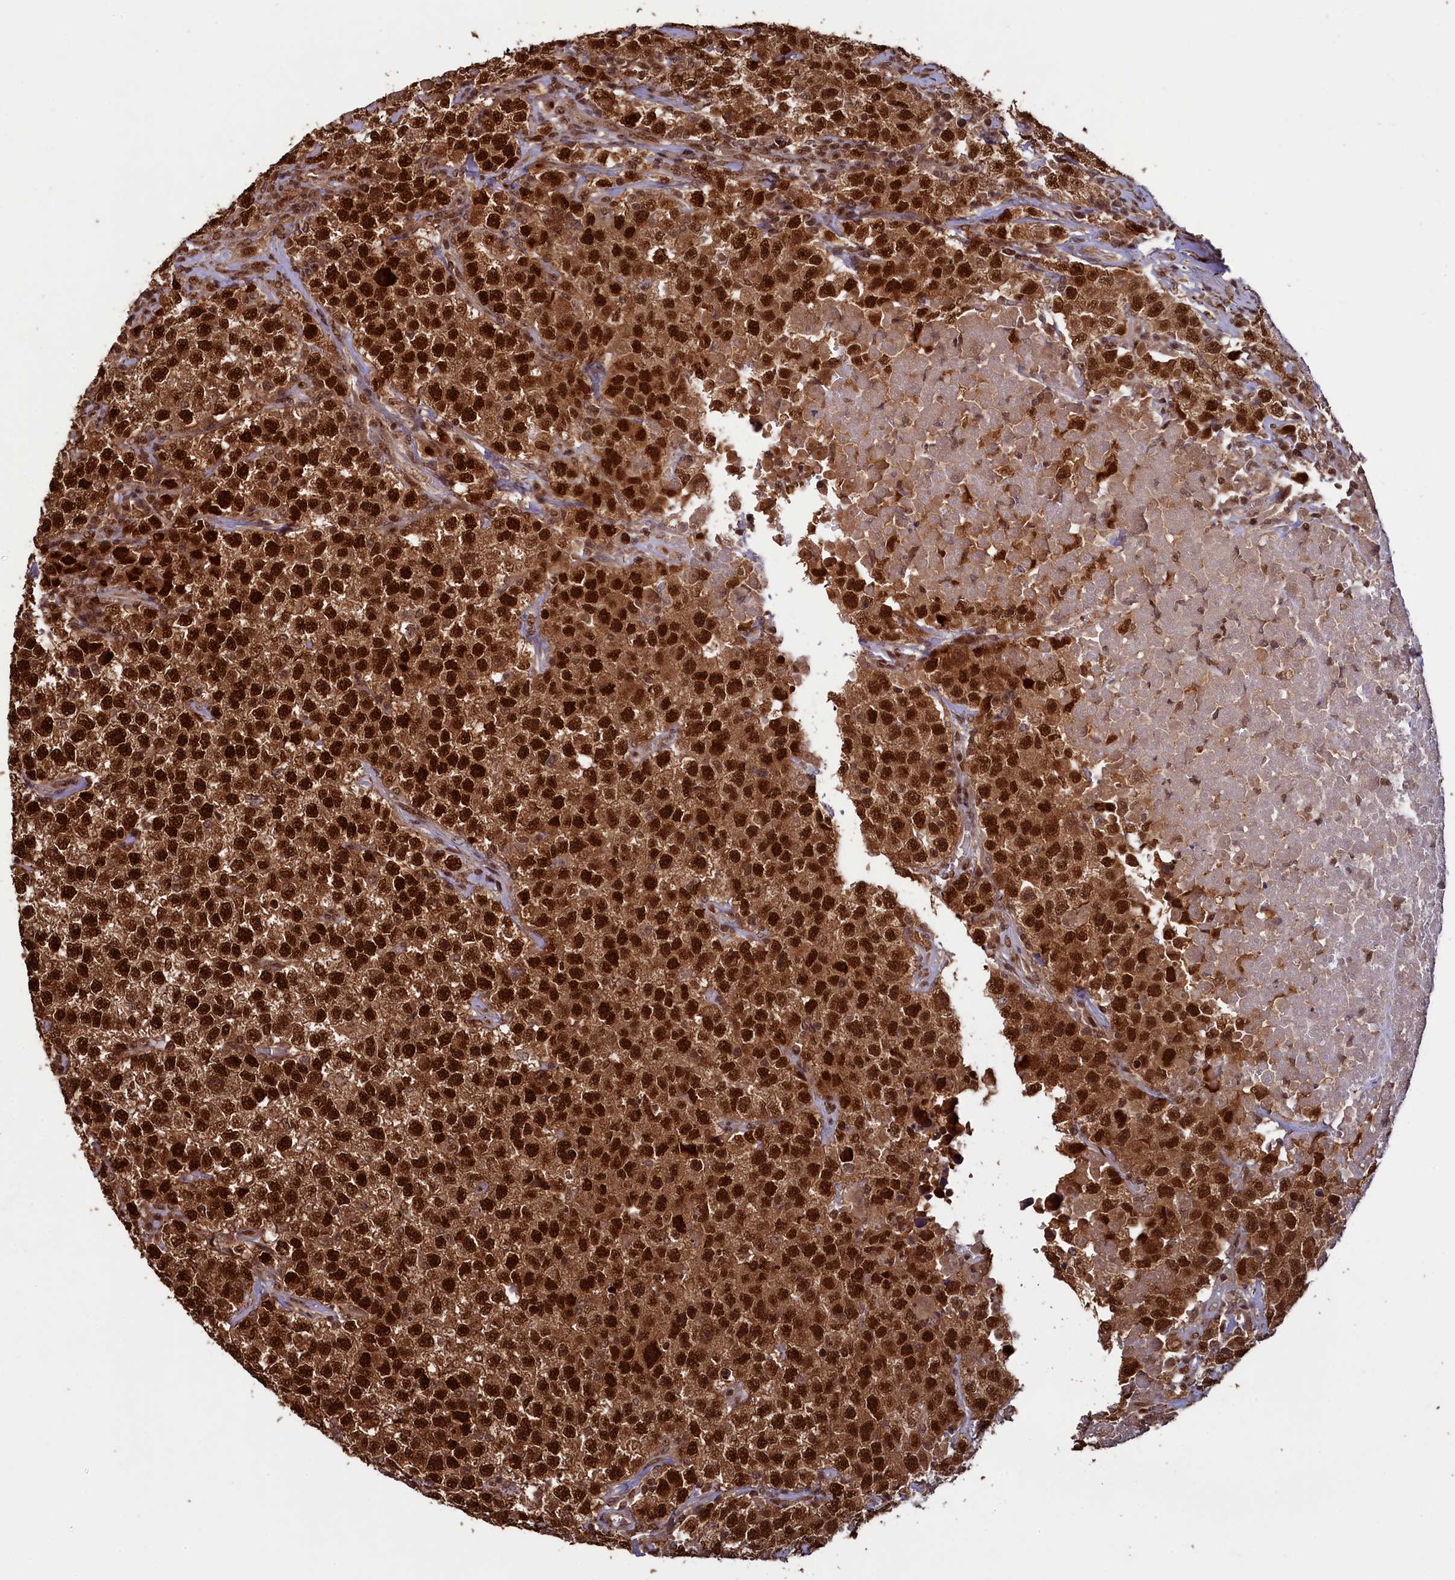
{"staining": {"intensity": "strong", "quantity": ">75%", "location": "cytoplasmic/membranous,nuclear"}, "tissue": "testis cancer", "cell_type": "Tumor cells", "image_type": "cancer", "snomed": [{"axis": "morphology", "description": "Seminoma, NOS"}, {"axis": "topography", "description": "Testis"}], "caption": "A photomicrograph of testis cancer (seminoma) stained for a protein reveals strong cytoplasmic/membranous and nuclear brown staining in tumor cells.", "gene": "NAE1", "patient": {"sex": "male", "age": 22}}